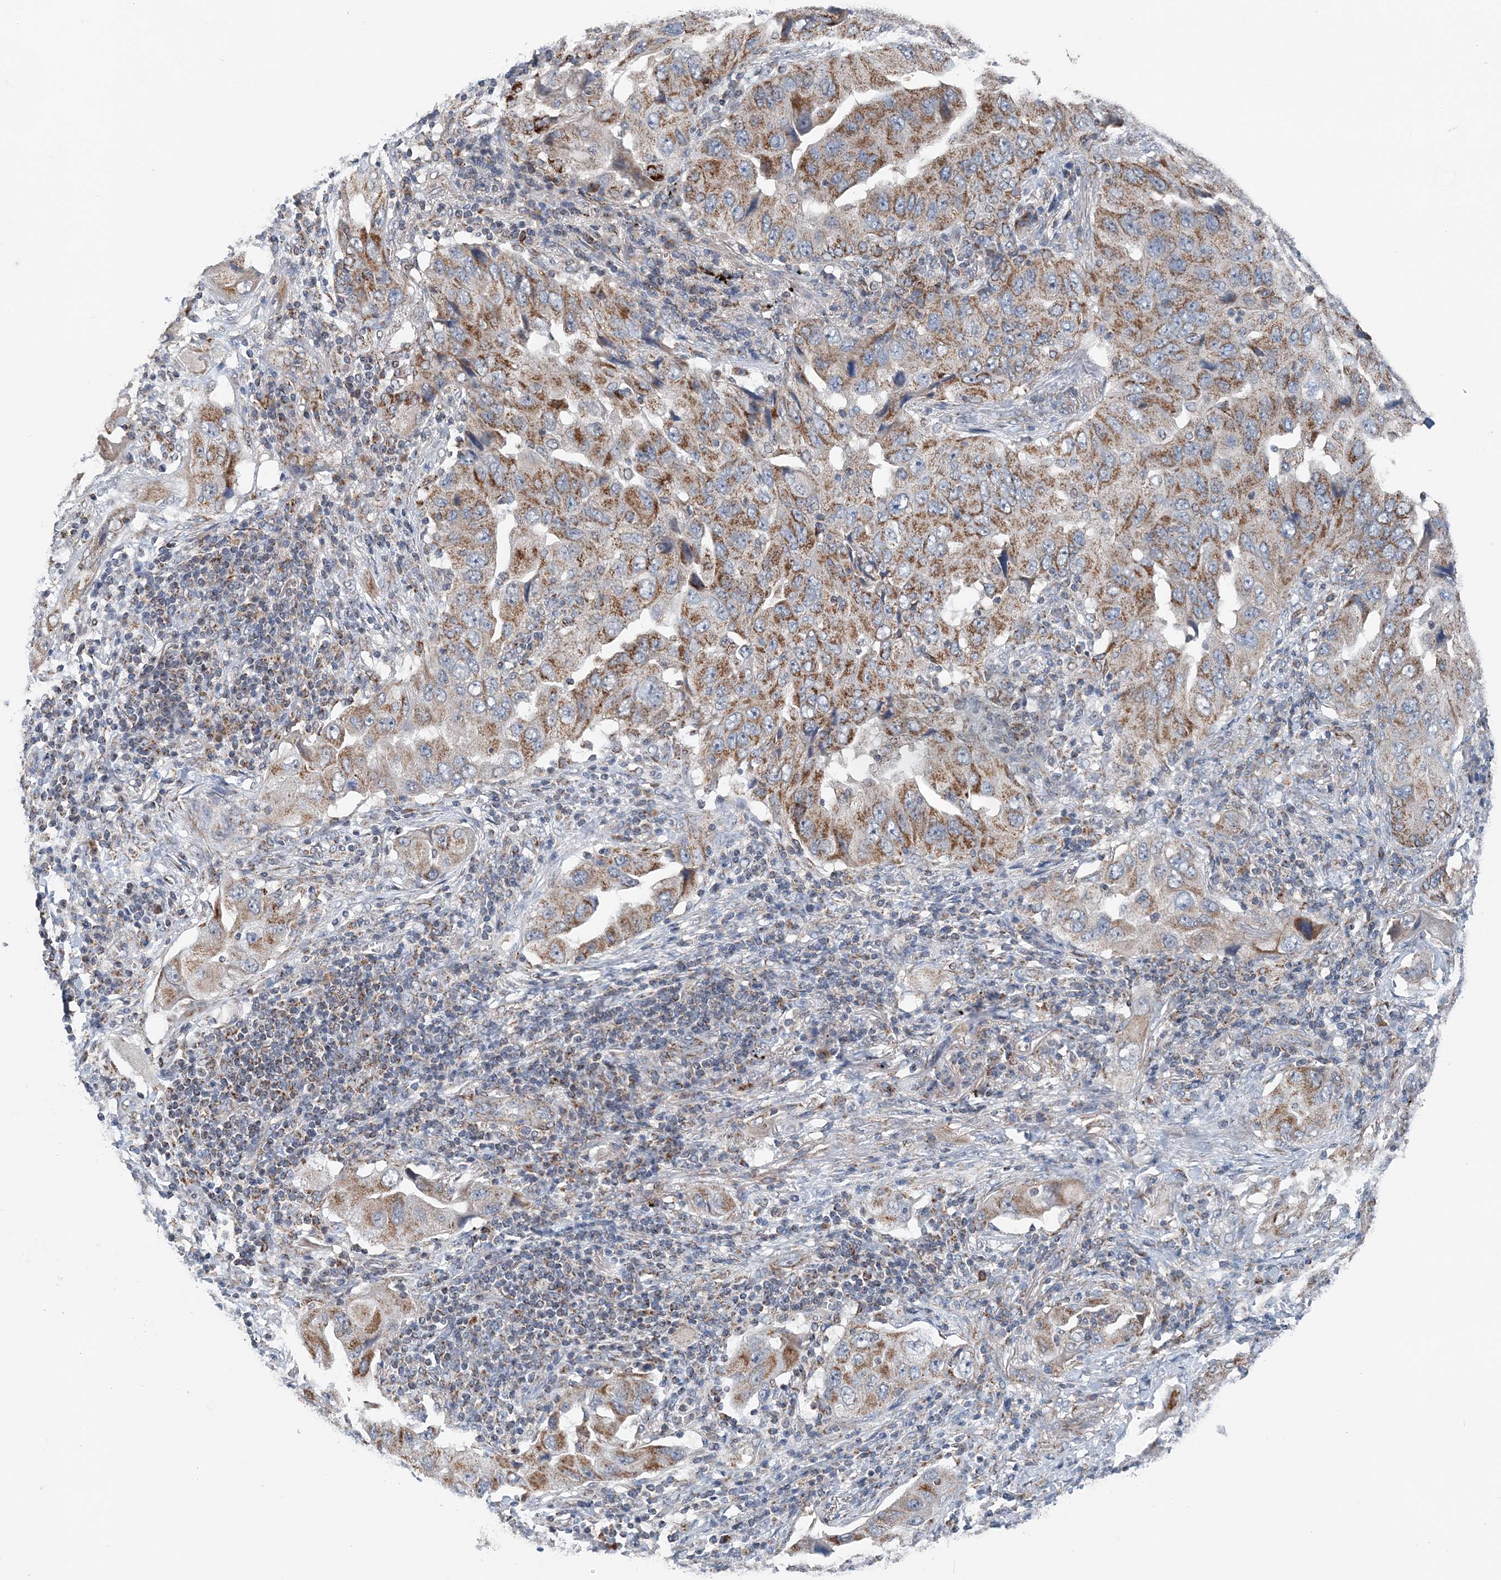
{"staining": {"intensity": "moderate", "quantity": ">75%", "location": "cytoplasmic/membranous"}, "tissue": "lung cancer", "cell_type": "Tumor cells", "image_type": "cancer", "snomed": [{"axis": "morphology", "description": "Adenocarcinoma, NOS"}, {"axis": "topography", "description": "Lung"}], "caption": "Moderate cytoplasmic/membranous protein staining is present in approximately >75% of tumor cells in lung cancer (adenocarcinoma). The protein of interest is shown in brown color, while the nuclei are stained blue.", "gene": "SPRY2", "patient": {"sex": "female", "age": 65}}